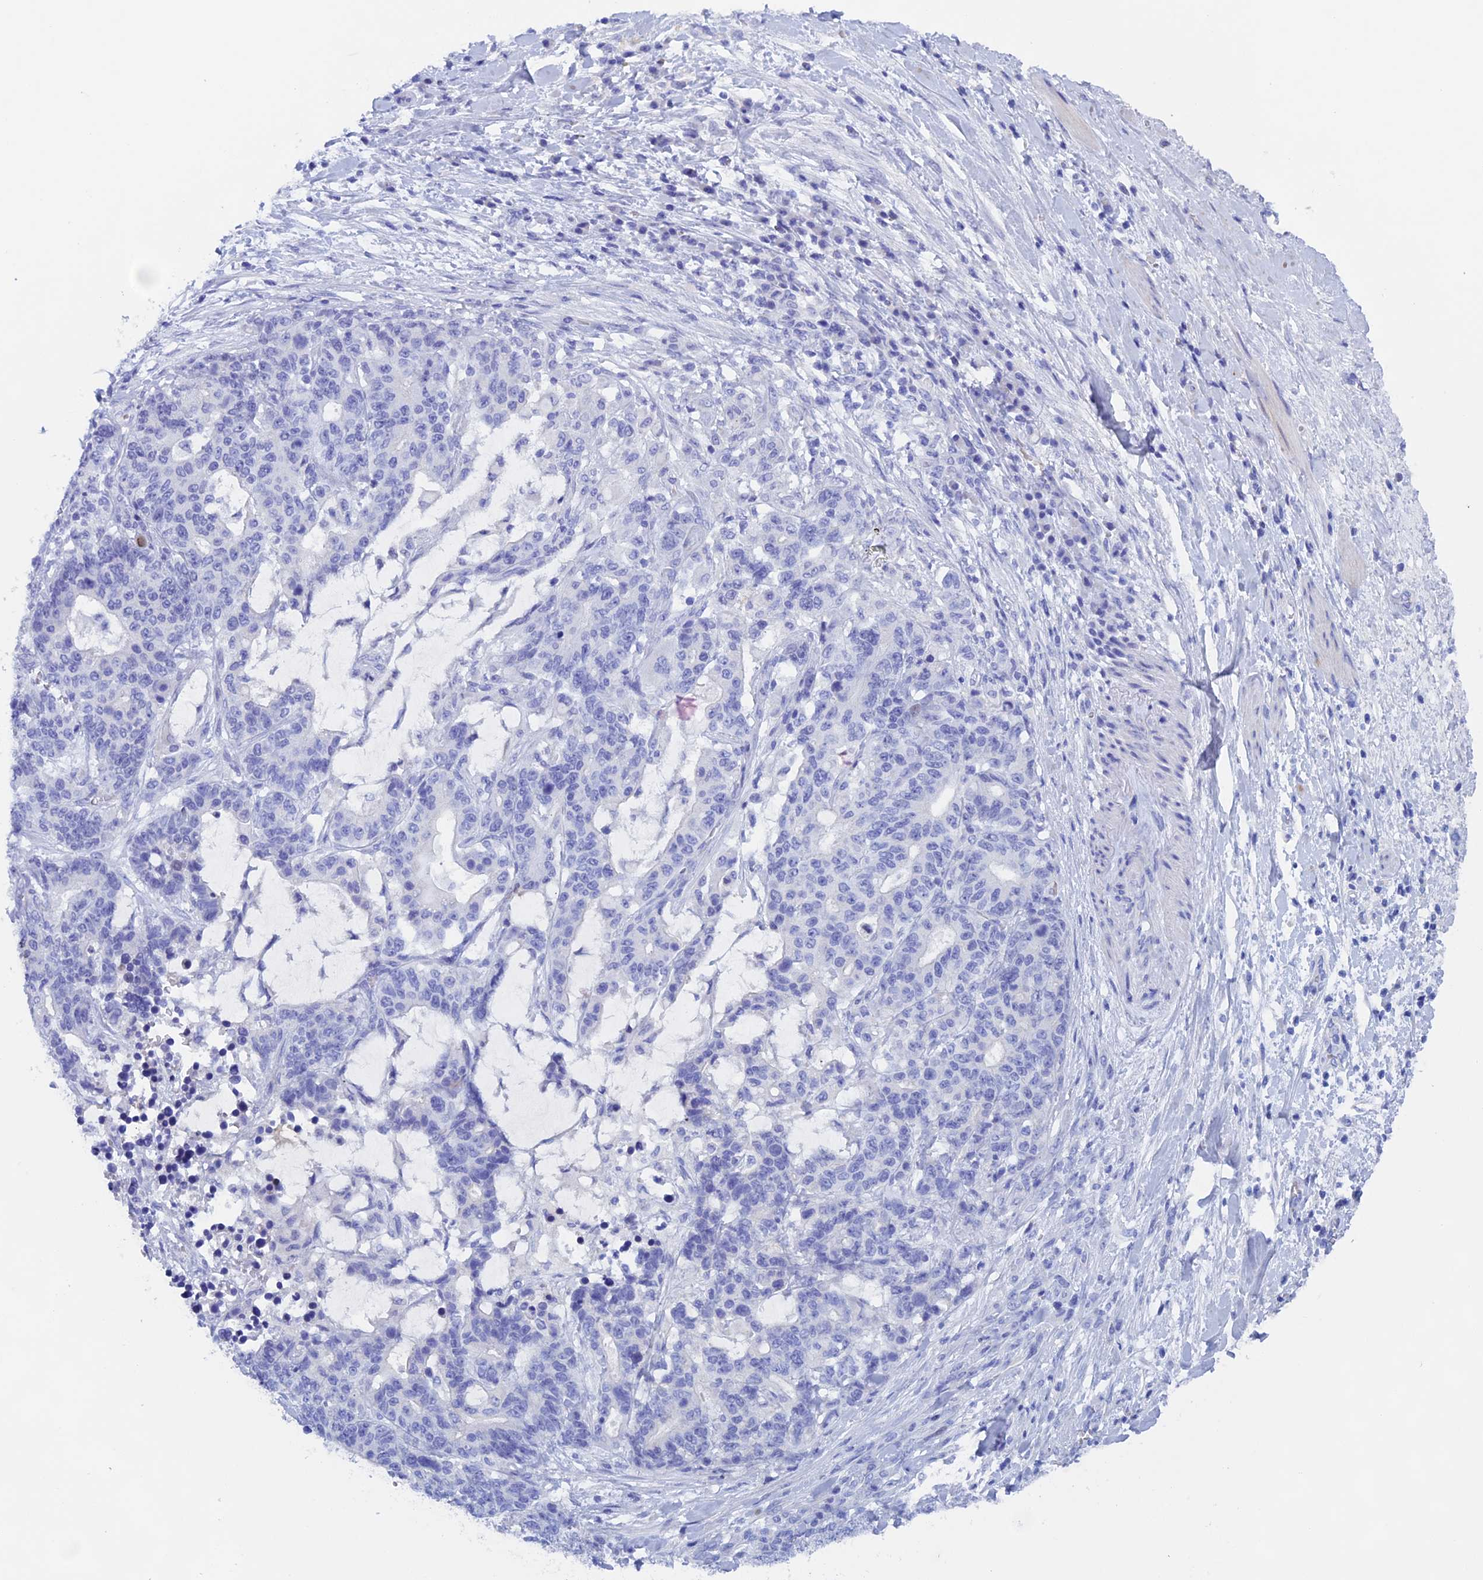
{"staining": {"intensity": "negative", "quantity": "none", "location": "none"}, "tissue": "stomach cancer", "cell_type": "Tumor cells", "image_type": "cancer", "snomed": [{"axis": "morphology", "description": "Normal tissue, NOS"}, {"axis": "morphology", "description": "Adenocarcinoma, NOS"}, {"axis": "topography", "description": "Stomach"}], "caption": "This is an immunohistochemistry micrograph of human stomach cancer (adenocarcinoma). There is no staining in tumor cells.", "gene": "PSMC3IP", "patient": {"sex": "female", "age": 64}}